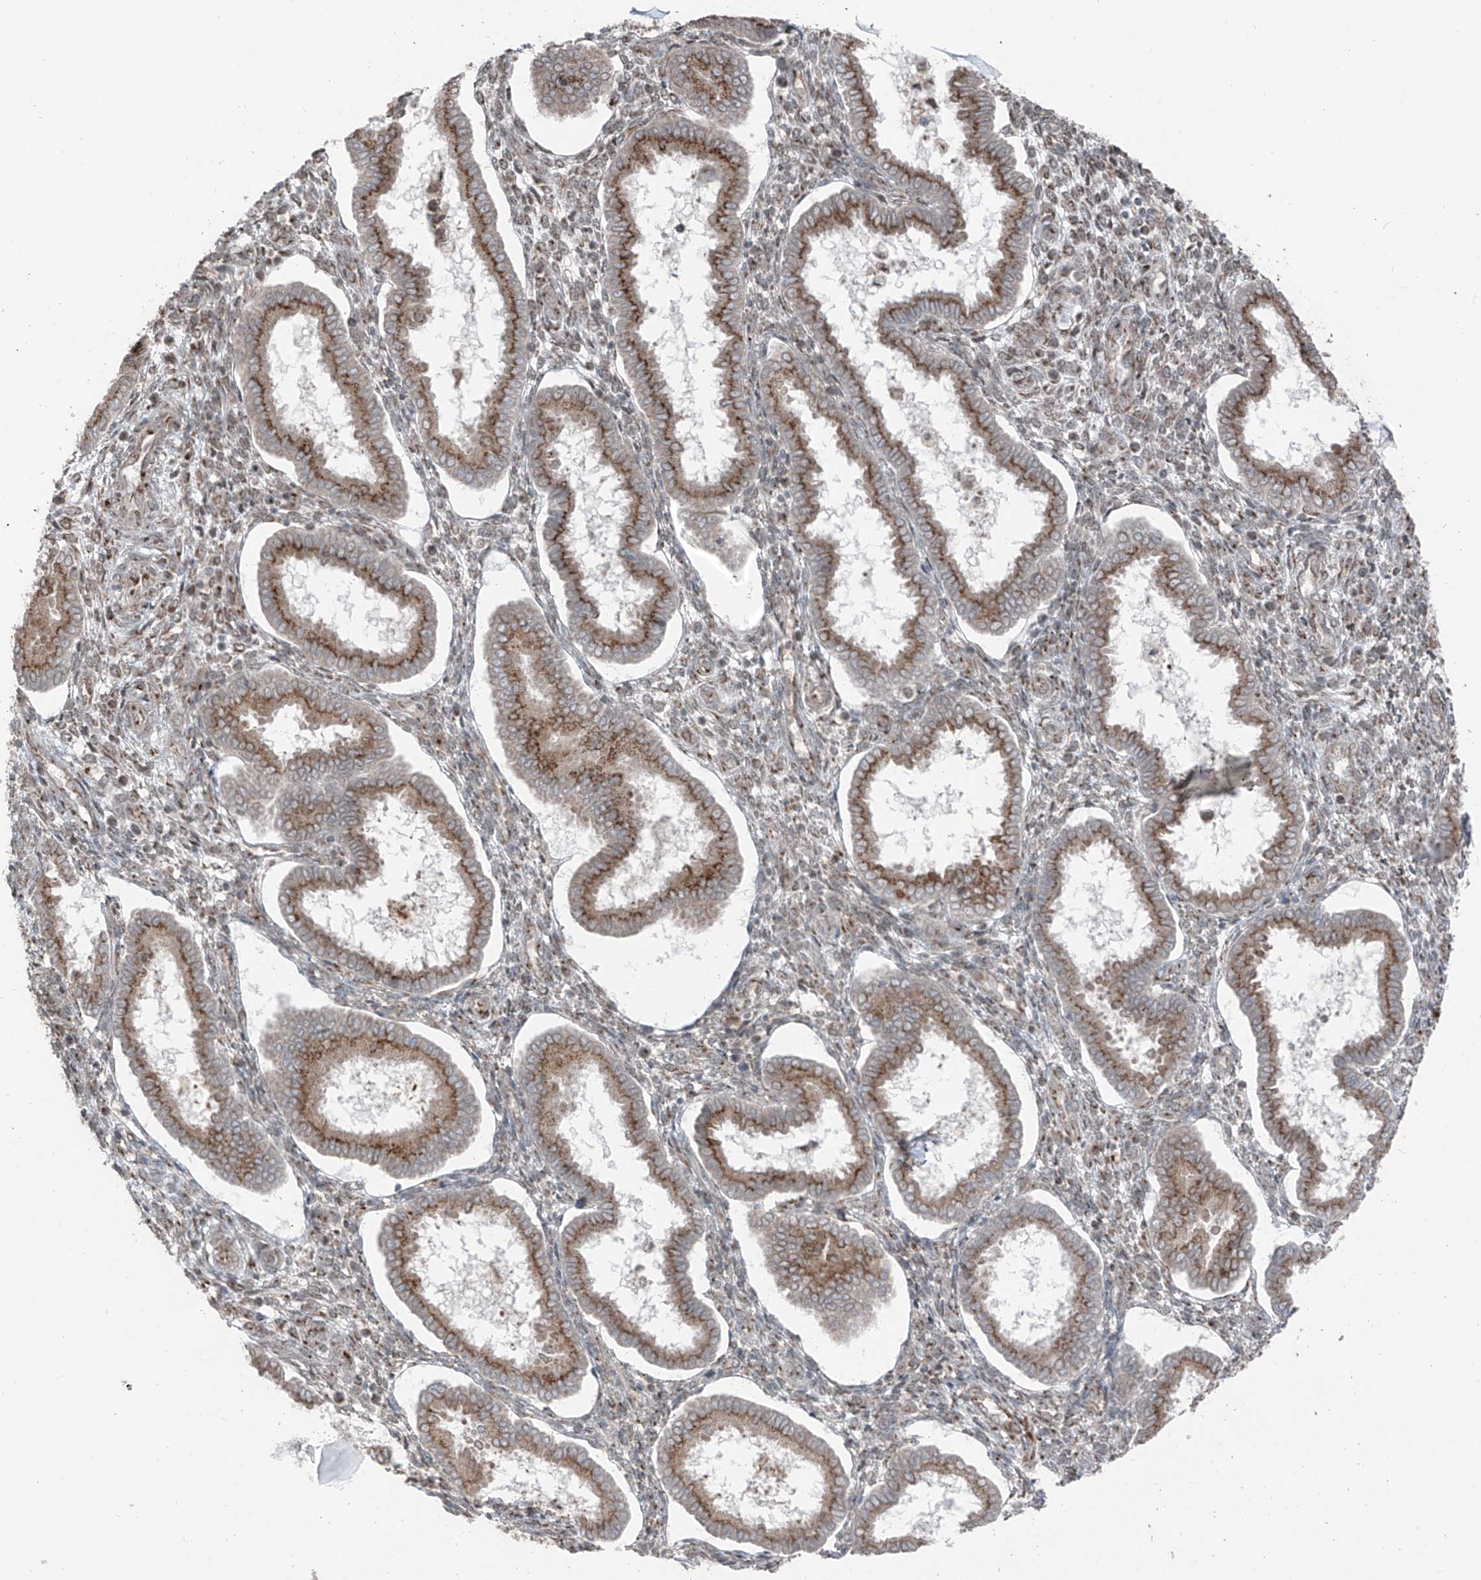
{"staining": {"intensity": "weak", "quantity": "25%-75%", "location": "cytoplasmic/membranous"}, "tissue": "endometrium", "cell_type": "Cells in endometrial stroma", "image_type": "normal", "snomed": [{"axis": "morphology", "description": "Normal tissue, NOS"}, {"axis": "topography", "description": "Endometrium"}], "caption": "Protein analysis of unremarkable endometrium demonstrates weak cytoplasmic/membranous expression in about 25%-75% of cells in endometrial stroma. (Brightfield microscopy of DAB IHC at high magnification).", "gene": "ERLEC1", "patient": {"sex": "female", "age": 24}}